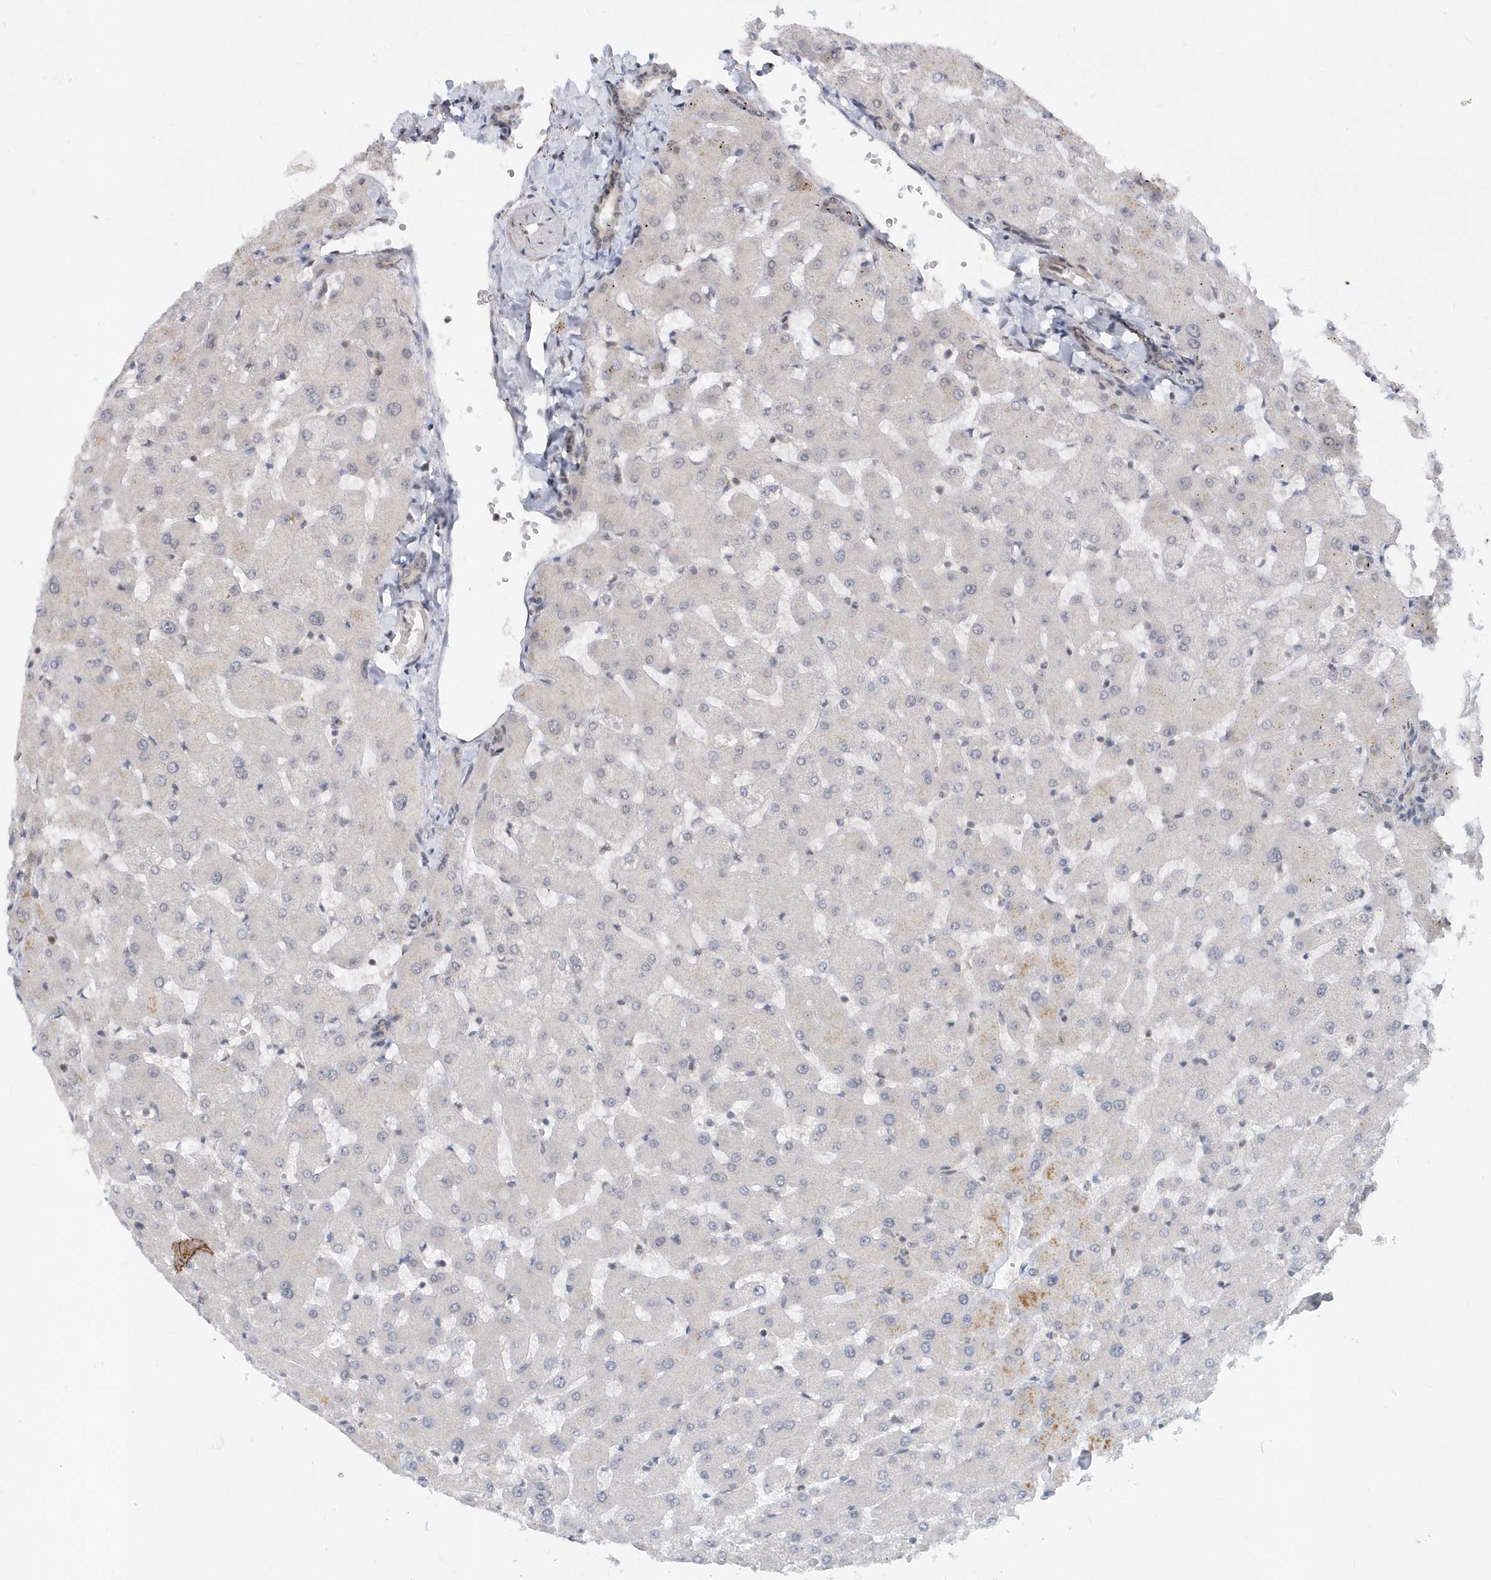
{"staining": {"intensity": "weak", "quantity": "25%-75%", "location": "cytoplasmic/membranous"}, "tissue": "liver", "cell_type": "Cholangiocytes", "image_type": "normal", "snomed": [{"axis": "morphology", "description": "Normal tissue, NOS"}, {"axis": "topography", "description": "Liver"}], "caption": "IHC of unremarkable human liver demonstrates low levels of weak cytoplasmic/membranous positivity in approximately 25%-75% of cholangiocytes.", "gene": "MXI1", "patient": {"sex": "female", "age": 63}}